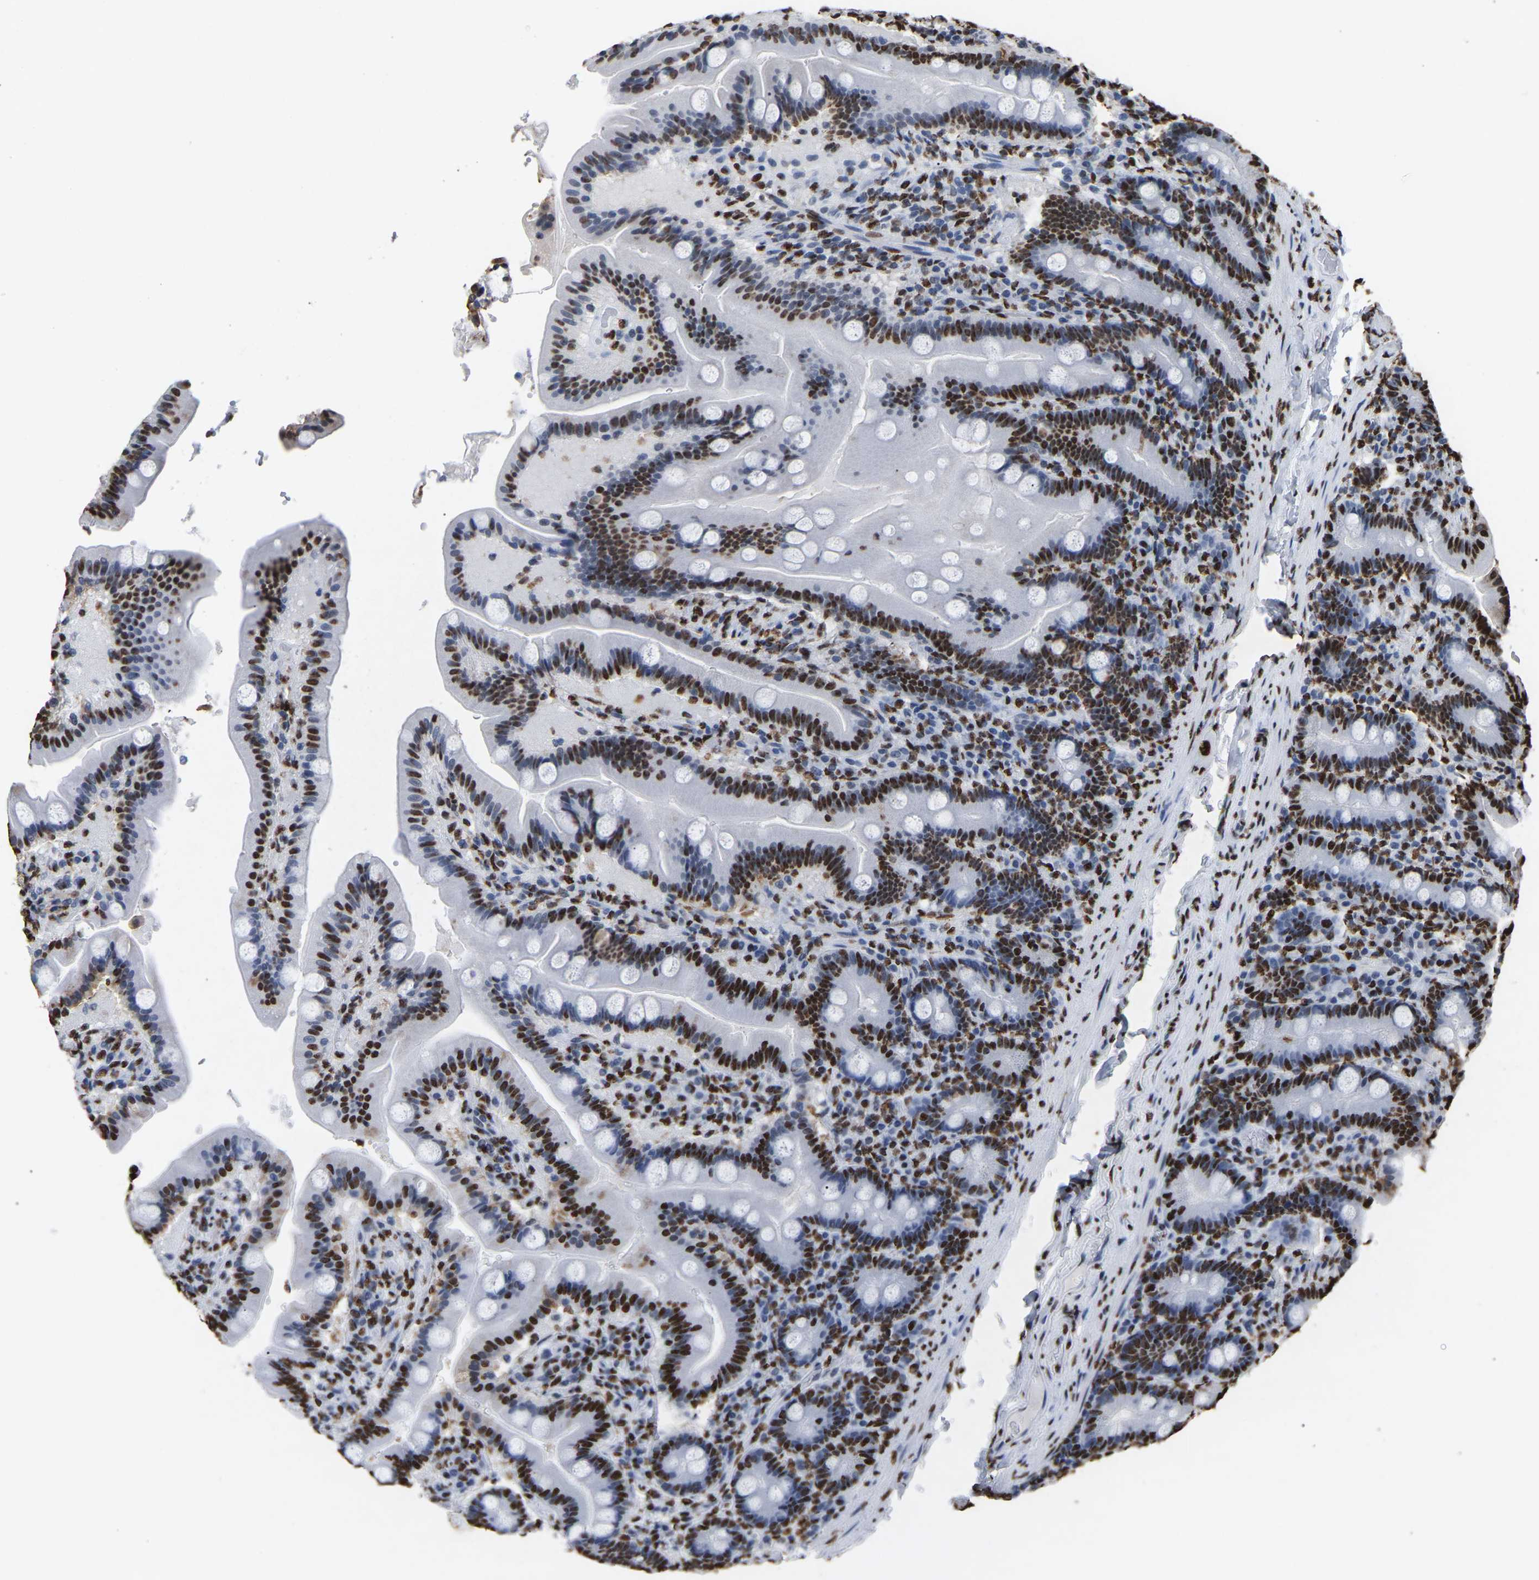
{"staining": {"intensity": "strong", "quantity": ">75%", "location": "cytoplasmic/membranous,nuclear"}, "tissue": "duodenum", "cell_type": "Glandular cells", "image_type": "normal", "snomed": [{"axis": "morphology", "description": "Normal tissue, NOS"}, {"axis": "topography", "description": "Duodenum"}], "caption": "Approximately >75% of glandular cells in benign duodenum show strong cytoplasmic/membranous,nuclear protein staining as visualized by brown immunohistochemical staining.", "gene": "RBL2", "patient": {"sex": "male", "age": 54}}